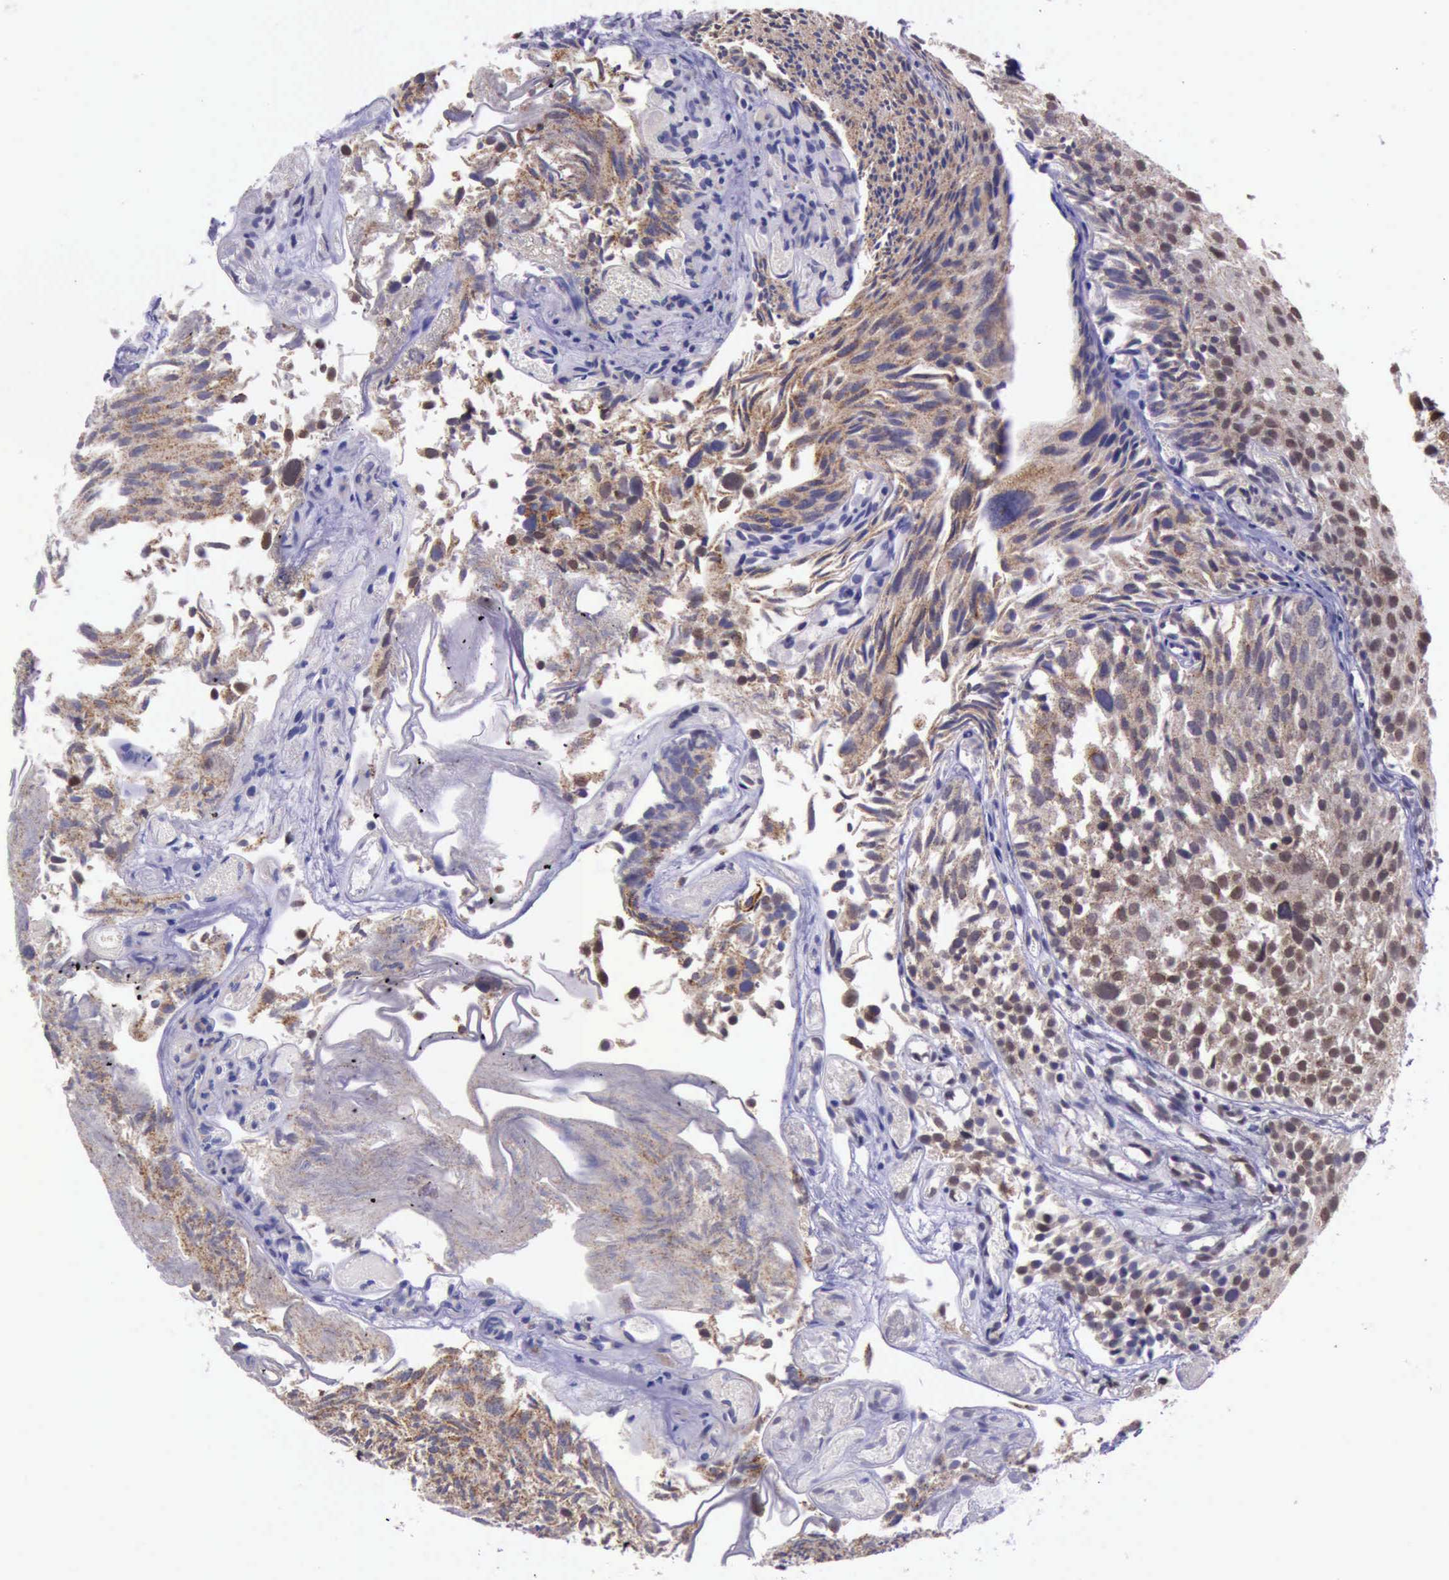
{"staining": {"intensity": "moderate", "quantity": ">75%", "location": "nuclear"}, "tissue": "urothelial cancer", "cell_type": "Tumor cells", "image_type": "cancer", "snomed": [{"axis": "morphology", "description": "Urothelial carcinoma, High grade"}, {"axis": "topography", "description": "Urinary bladder"}], "caption": "IHC staining of urothelial cancer, which reveals medium levels of moderate nuclear positivity in approximately >75% of tumor cells indicating moderate nuclear protein expression. The staining was performed using DAB (brown) for protein detection and nuclei were counterstained in hematoxylin (blue).", "gene": "PRPF39", "patient": {"sex": "female", "age": 78}}